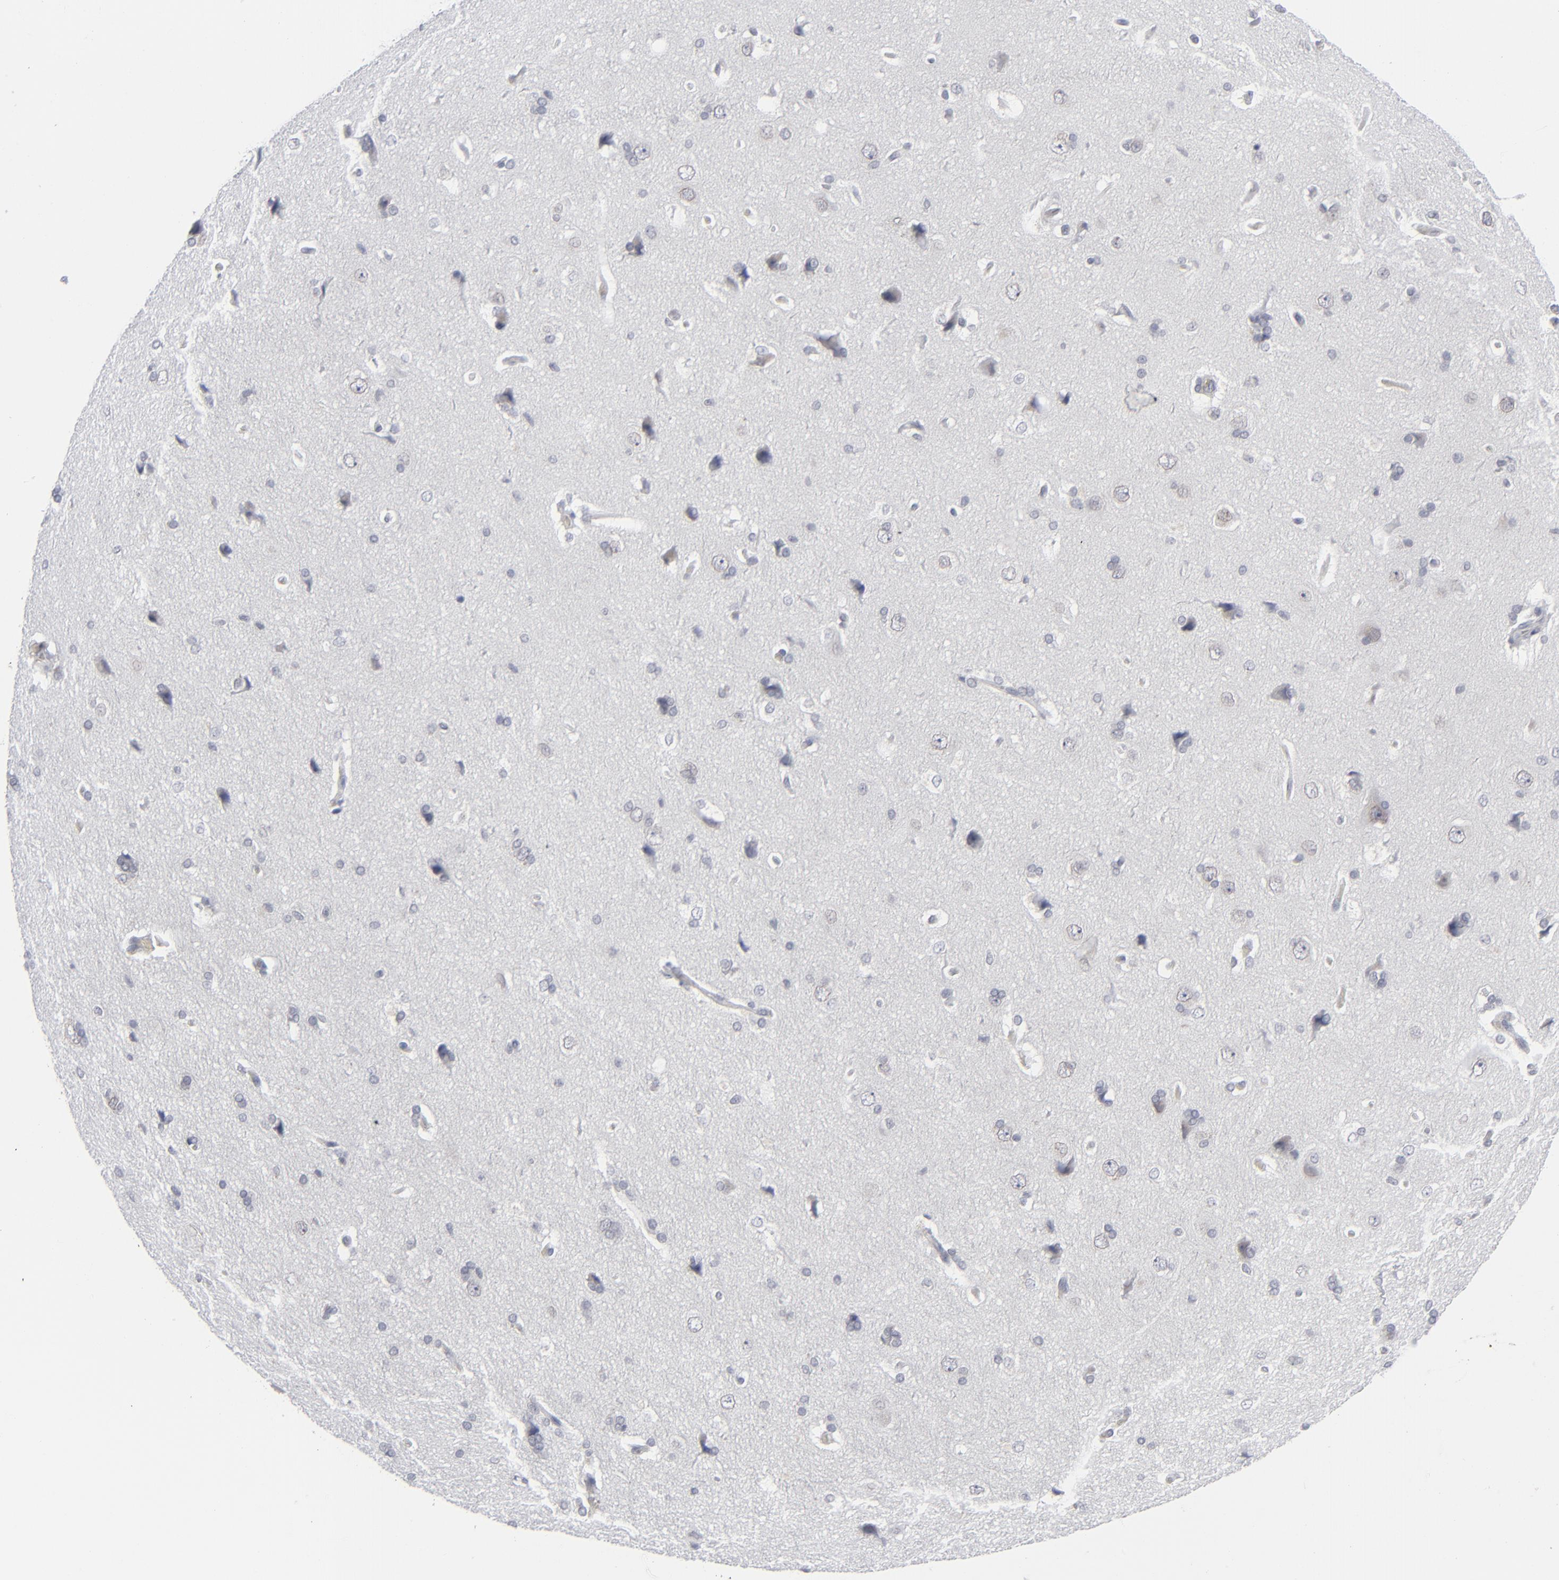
{"staining": {"intensity": "negative", "quantity": "none", "location": "none"}, "tissue": "cerebral cortex", "cell_type": "Endothelial cells", "image_type": "normal", "snomed": [{"axis": "morphology", "description": "Normal tissue, NOS"}, {"axis": "topography", "description": "Cerebral cortex"}], "caption": "This is a micrograph of immunohistochemistry staining of unremarkable cerebral cortex, which shows no expression in endothelial cells.", "gene": "NUP88", "patient": {"sex": "female", "age": 45}}